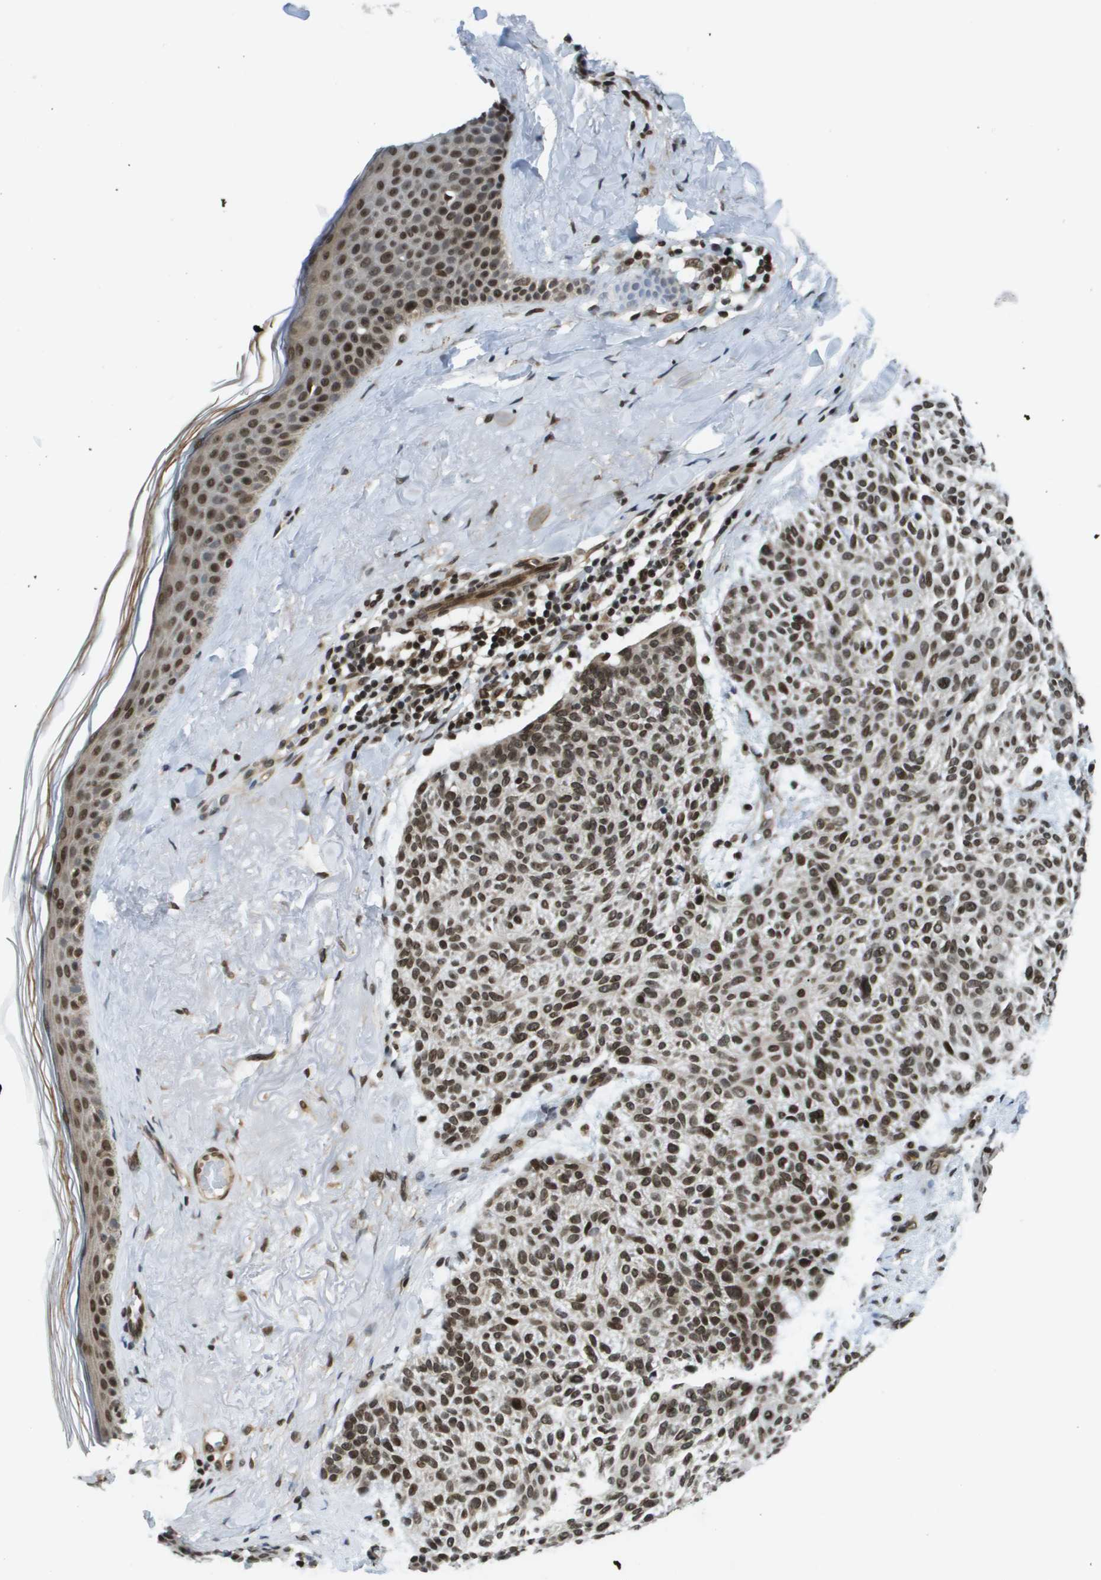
{"staining": {"intensity": "moderate", "quantity": ">75%", "location": "nuclear"}, "tissue": "skin cancer", "cell_type": "Tumor cells", "image_type": "cancer", "snomed": [{"axis": "morphology", "description": "Normal tissue, NOS"}, {"axis": "morphology", "description": "Basal cell carcinoma"}, {"axis": "topography", "description": "Skin"}], "caption": "Skin cancer stained with a brown dye displays moderate nuclear positive expression in approximately >75% of tumor cells.", "gene": "RECQL4", "patient": {"sex": "female", "age": 70}}